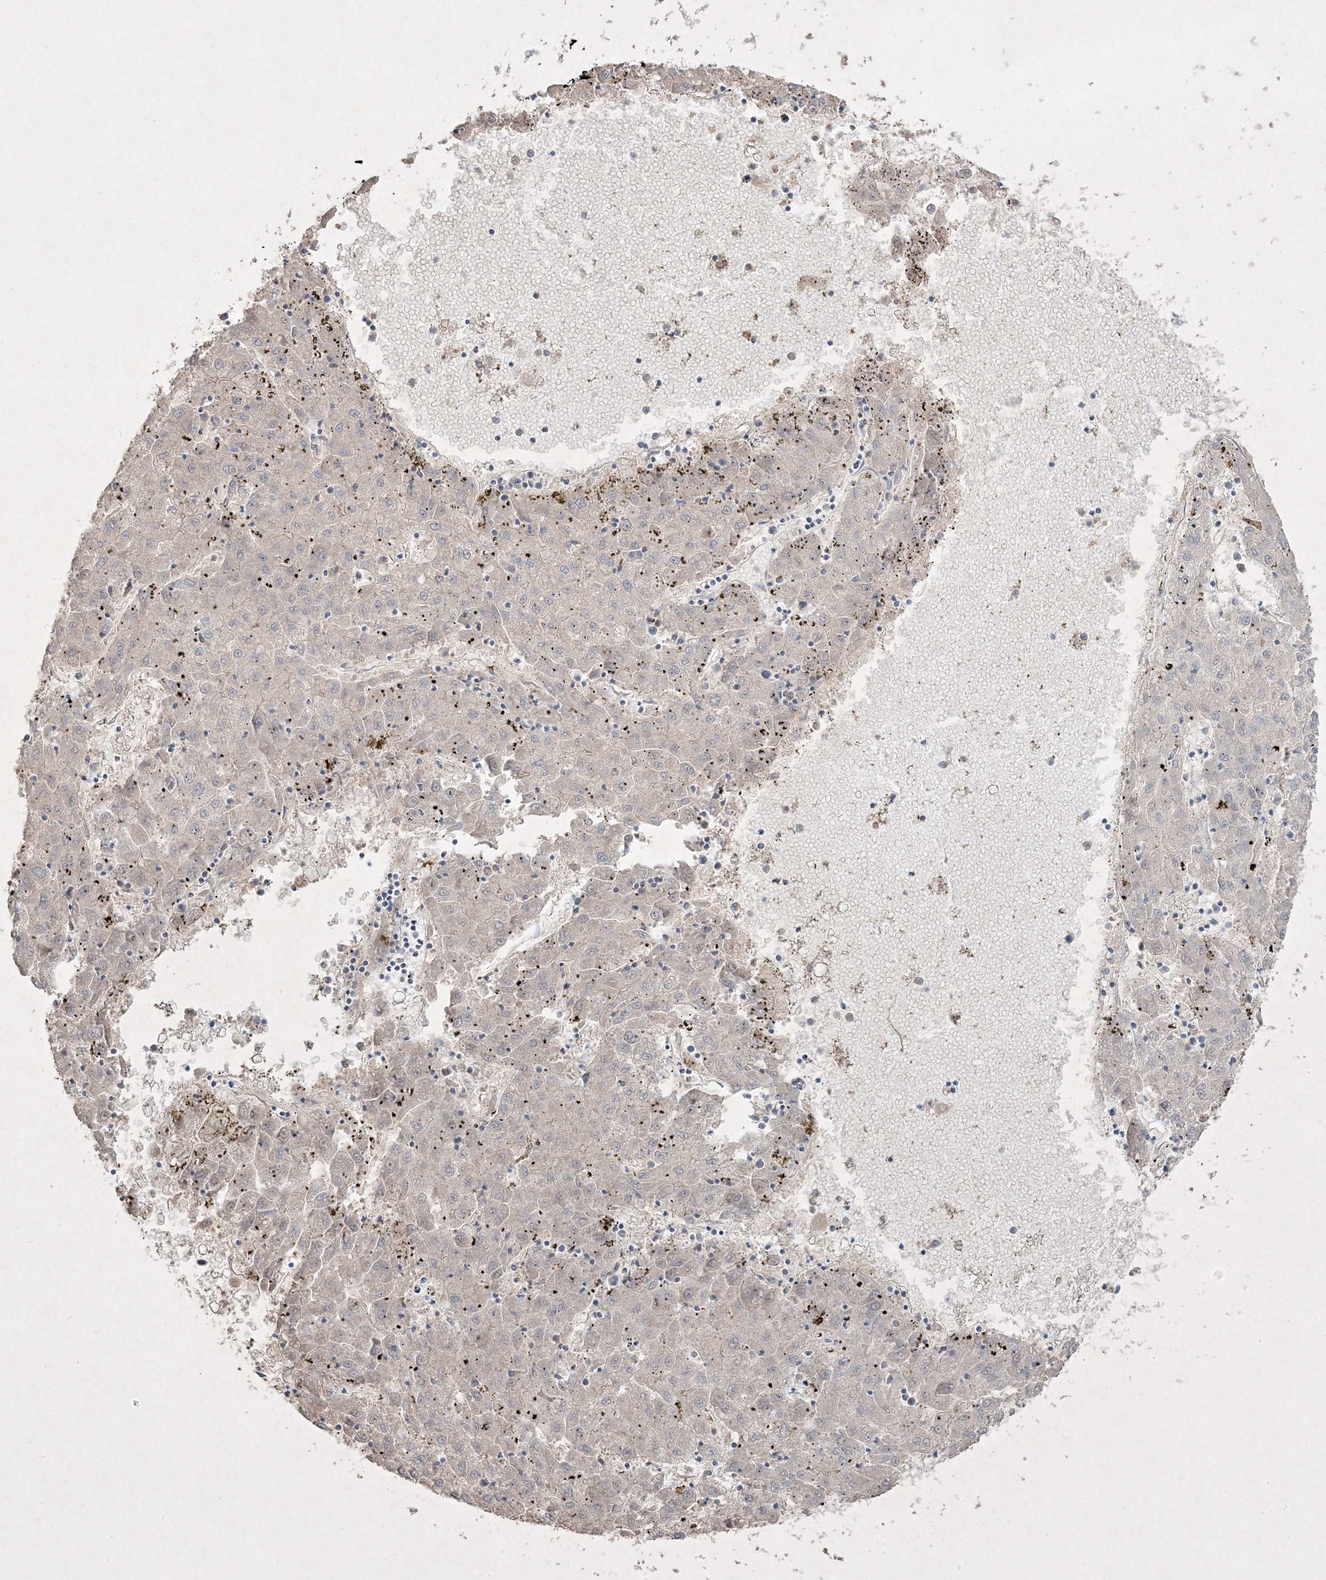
{"staining": {"intensity": "negative", "quantity": "none", "location": "none"}, "tissue": "liver cancer", "cell_type": "Tumor cells", "image_type": "cancer", "snomed": [{"axis": "morphology", "description": "Carcinoma, Hepatocellular, NOS"}, {"axis": "topography", "description": "Liver"}], "caption": "Micrograph shows no protein expression in tumor cells of liver cancer (hepatocellular carcinoma) tissue.", "gene": "RGL4", "patient": {"sex": "male", "age": 72}}